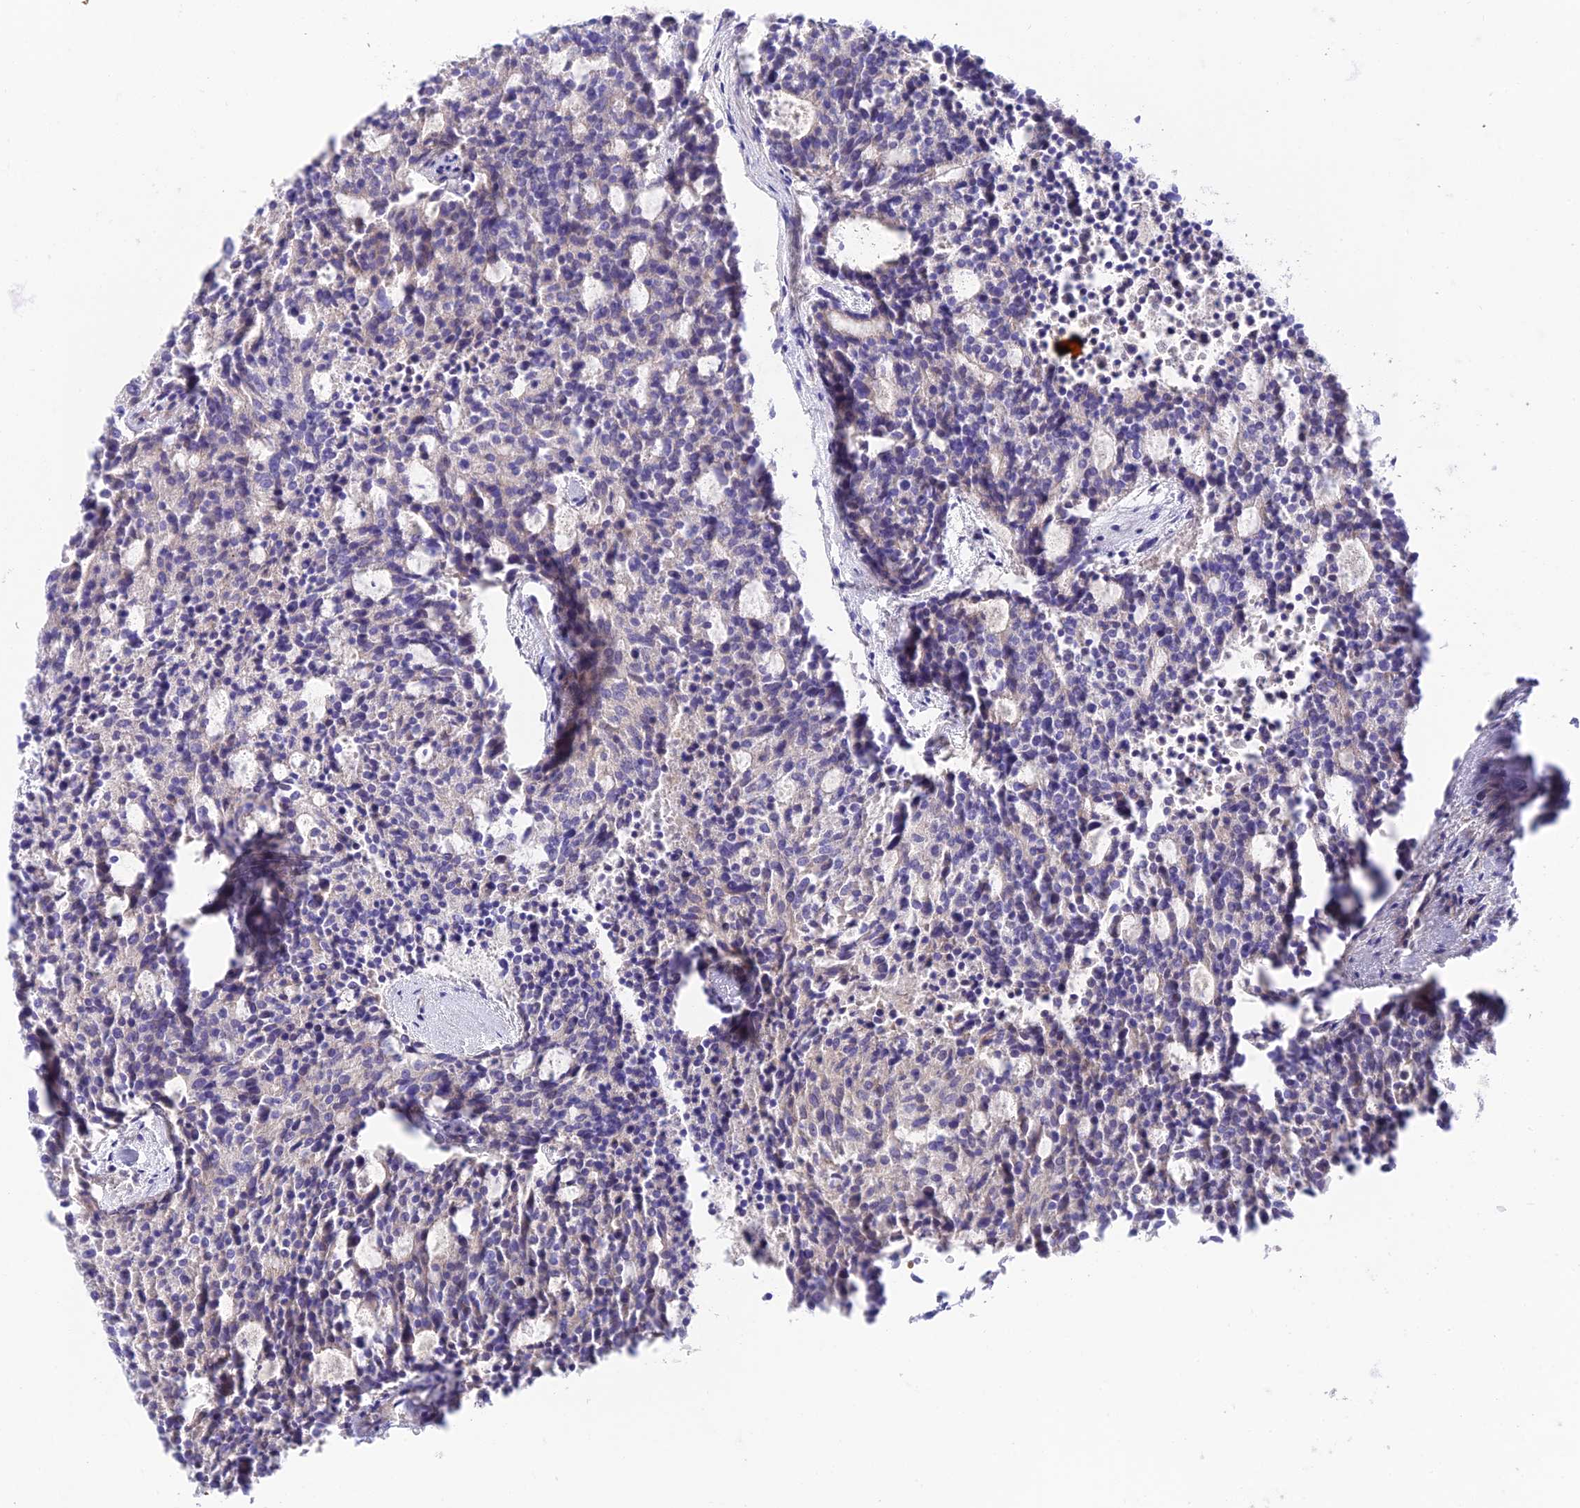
{"staining": {"intensity": "weak", "quantity": "<25%", "location": "cytoplasmic/membranous"}, "tissue": "carcinoid", "cell_type": "Tumor cells", "image_type": "cancer", "snomed": [{"axis": "morphology", "description": "Carcinoid, malignant, NOS"}, {"axis": "topography", "description": "Pancreas"}], "caption": "This is an immunohistochemistry photomicrograph of carcinoid. There is no positivity in tumor cells.", "gene": "DUSP29", "patient": {"sex": "female", "age": 54}}